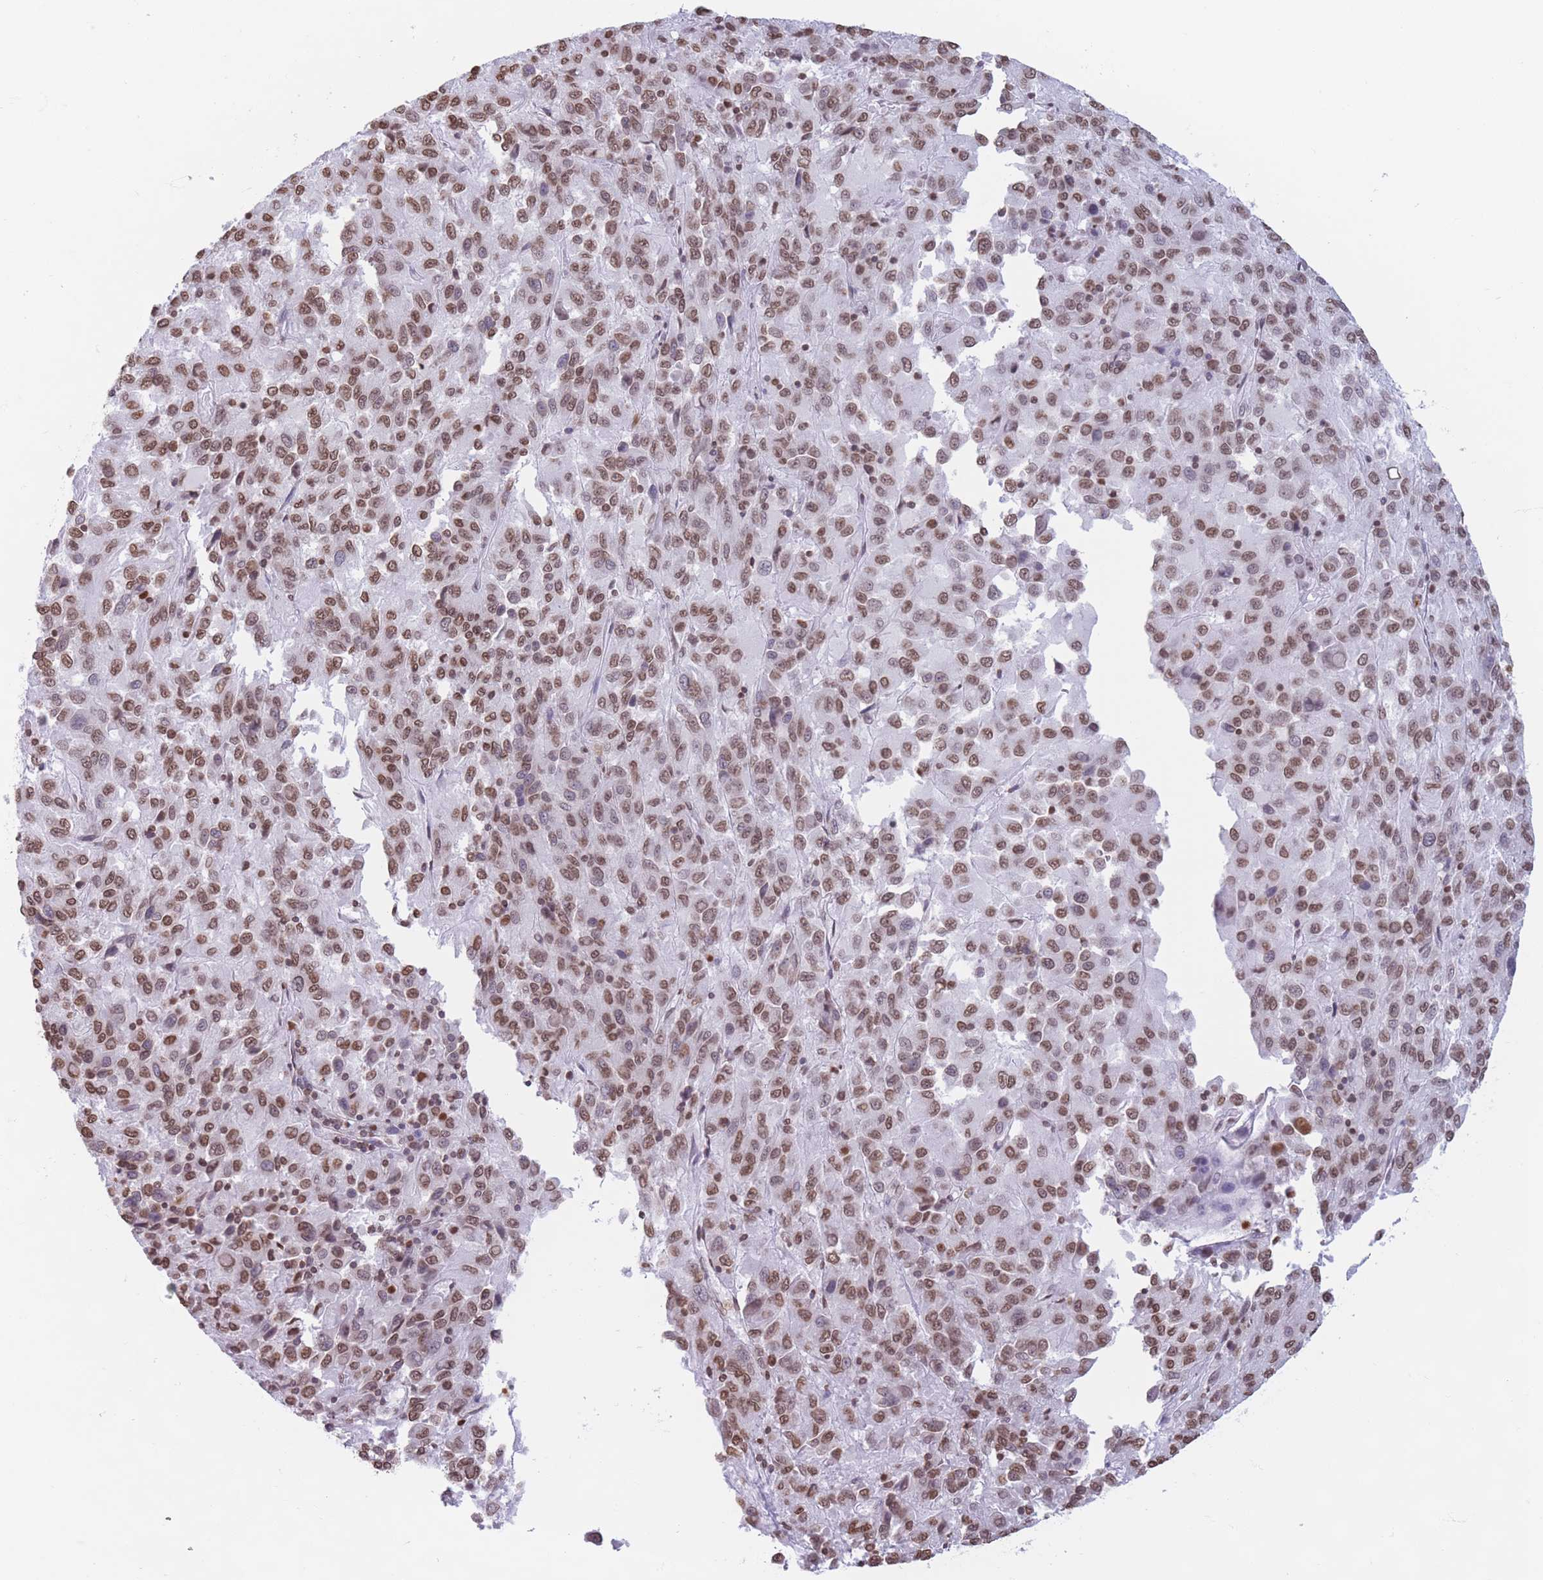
{"staining": {"intensity": "moderate", "quantity": ">75%", "location": "nuclear"}, "tissue": "melanoma", "cell_type": "Tumor cells", "image_type": "cancer", "snomed": [{"axis": "morphology", "description": "Malignant melanoma, Metastatic site"}, {"axis": "topography", "description": "Lung"}], "caption": "This photomicrograph exhibits immunohistochemistry staining of human melanoma, with medium moderate nuclear expression in approximately >75% of tumor cells.", "gene": "RYK", "patient": {"sex": "male", "age": 64}}